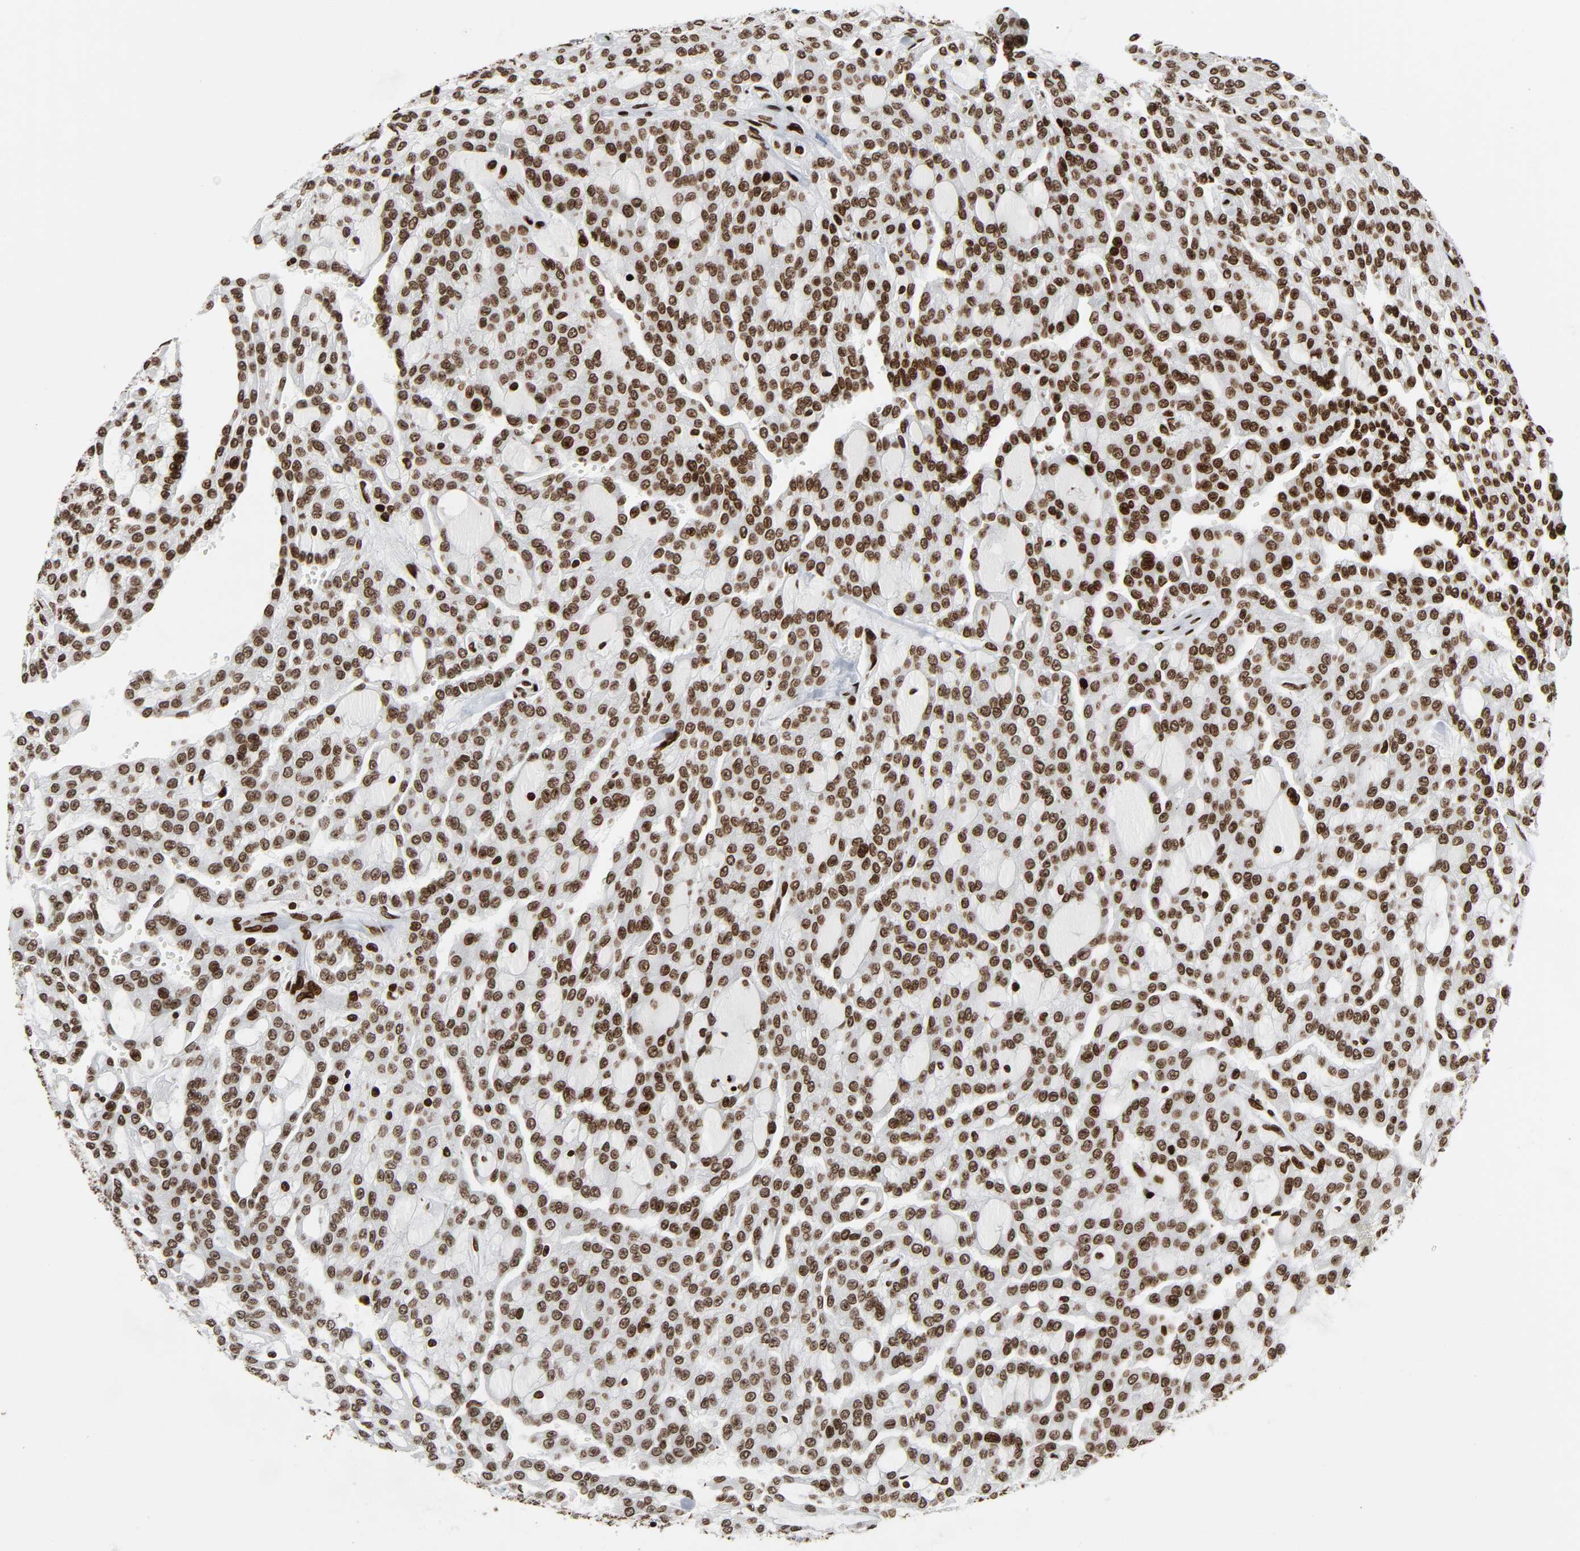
{"staining": {"intensity": "moderate", "quantity": ">75%", "location": "nuclear"}, "tissue": "renal cancer", "cell_type": "Tumor cells", "image_type": "cancer", "snomed": [{"axis": "morphology", "description": "Adenocarcinoma, NOS"}, {"axis": "topography", "description": "Kidney"}], "caption": "Moderate nuclear staining is present in about >75% of tumor cells in adenocarcinoma (renal).", "gene": "RXRA", "patient": {"sex": "male", "age": 63}}